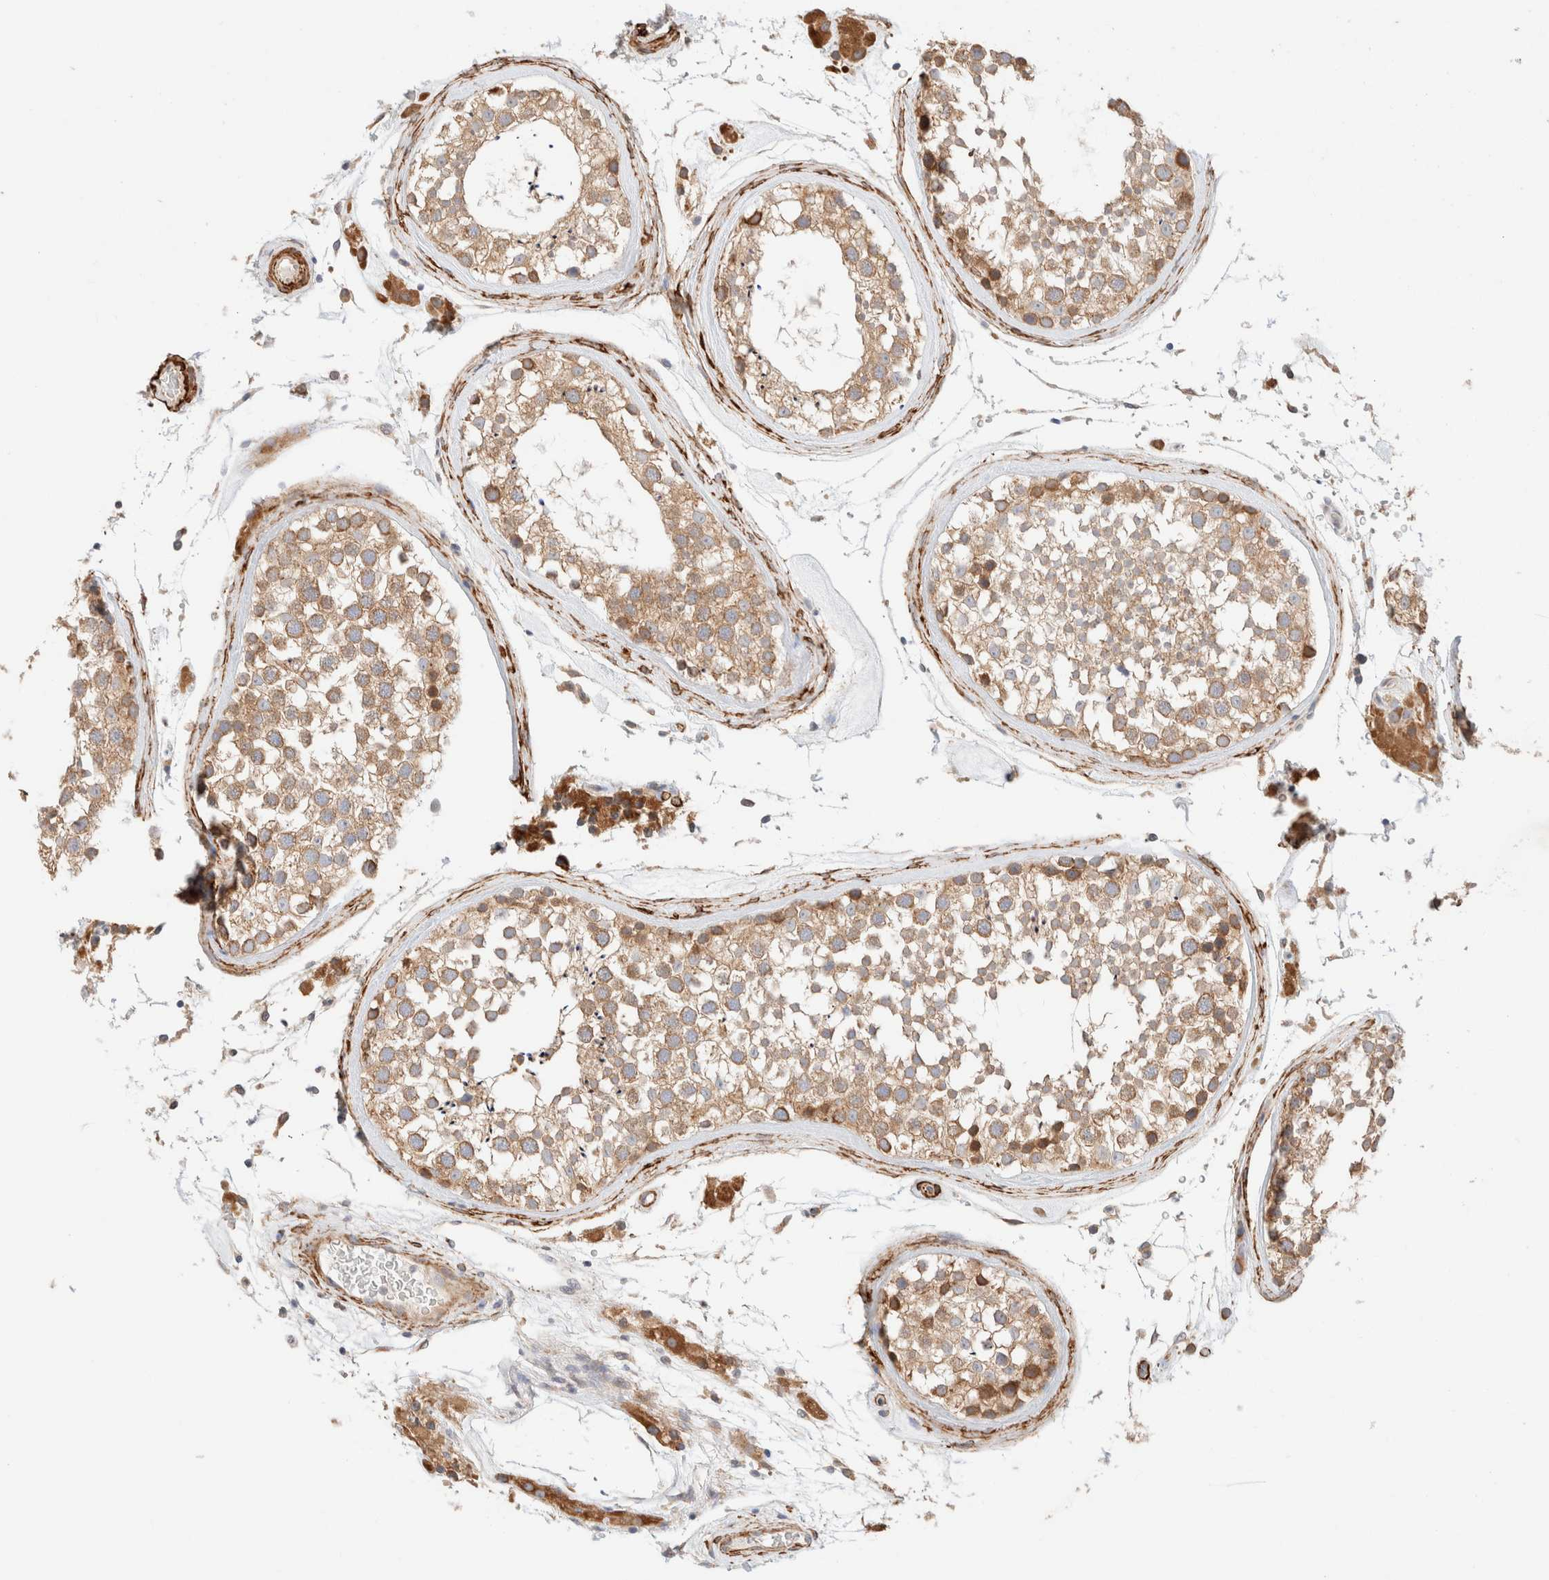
{"staining": {"intensity": "moderate", "quantity": ">75%", "location": "cytoplasmic/membranous"}, "tissue": "testis", "cell_type": "Cells in seminiferous ducts", "image_type": "normal", "snomed": [{"axis": "morphology", "description": "Normal tissue, NOS"}, {"axis": "topography", "description": "Testis"}], "caption": "Brown immunohistochemical staining in normal testis reveals moderate cytoplasmic/membranous positivity in about >75% of cells in seminiferous ducts.", "gene": "RRP15", "patient": {"sex": "male", "age": 46}}